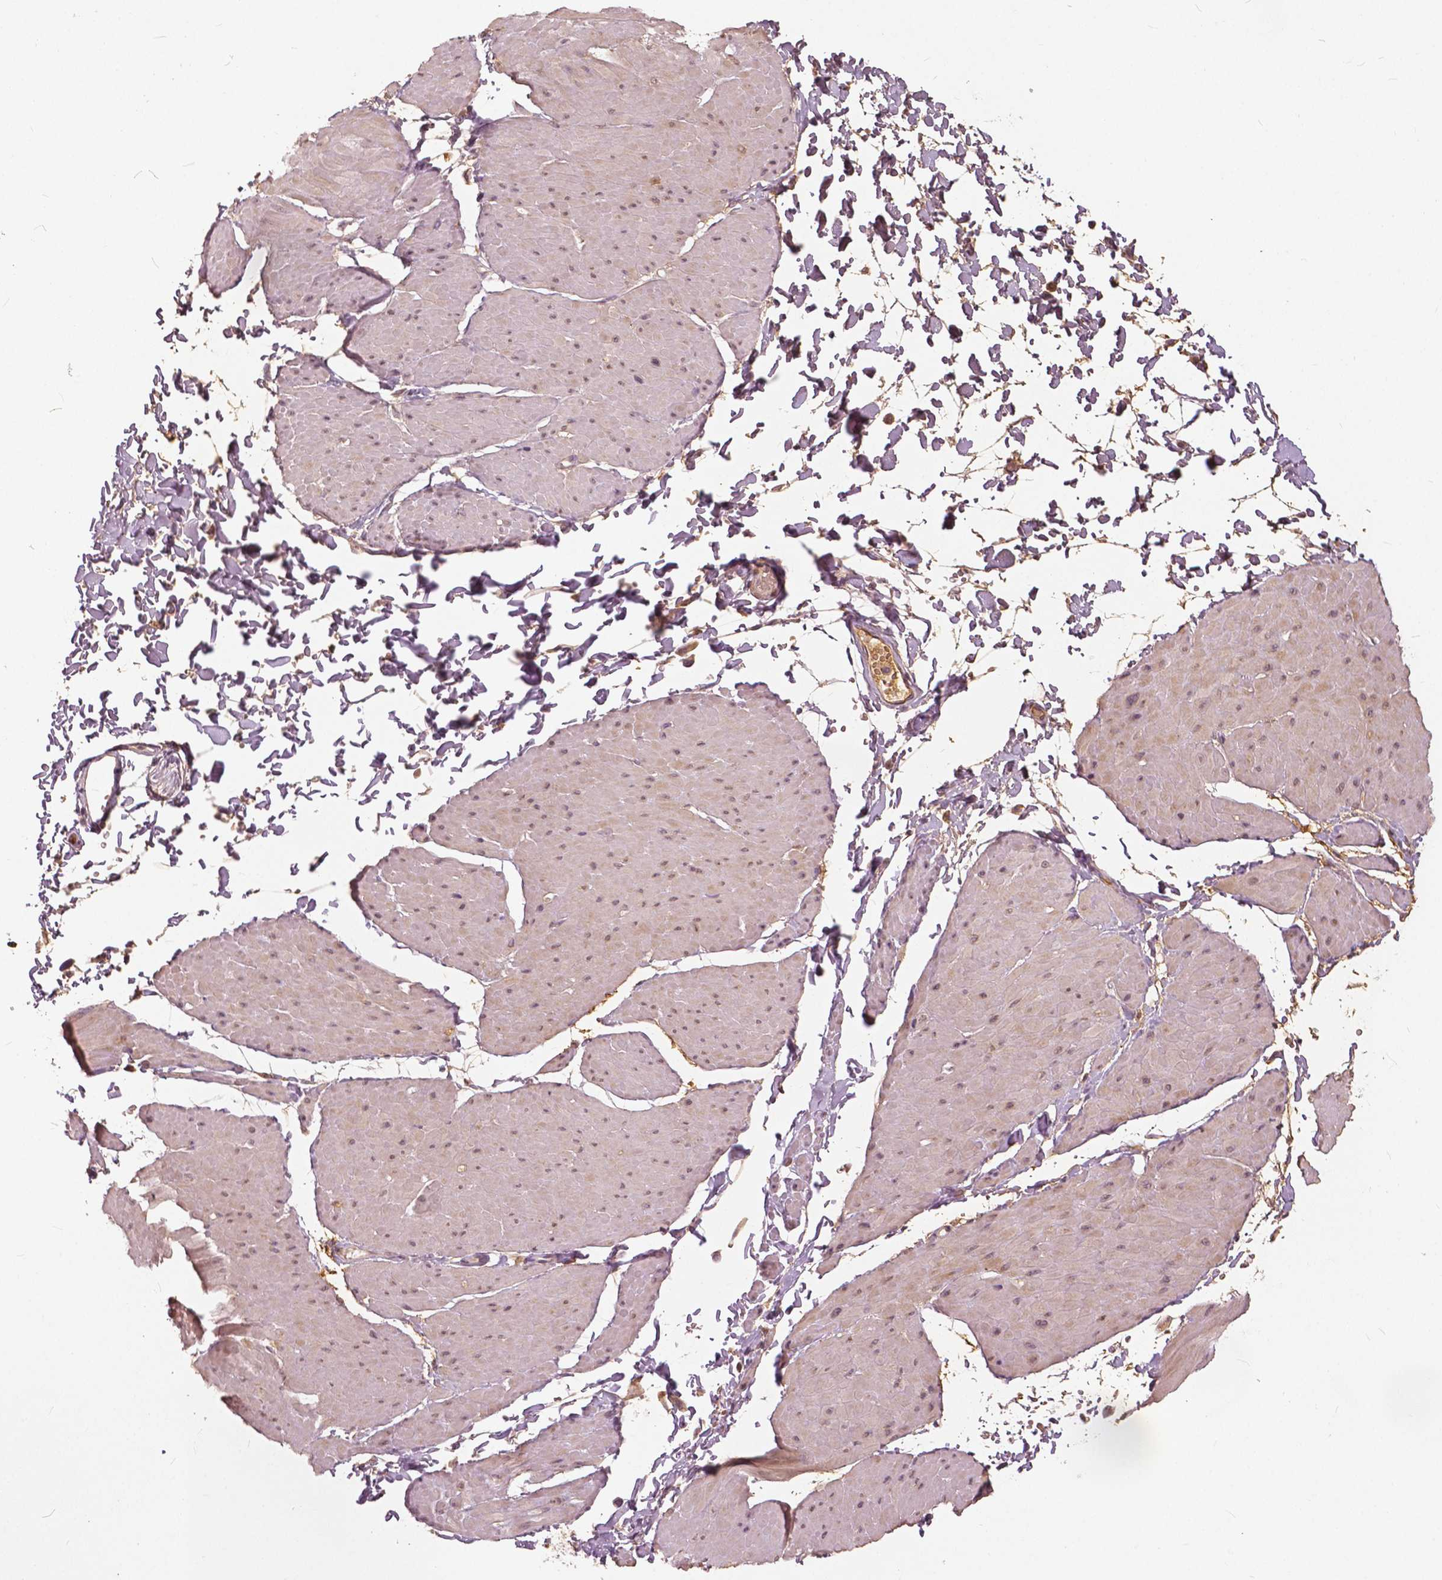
{"staining": {"intensity": "weak", "quantity": "25%-75%", "location": "cytoplasmic/membranous"}, "tissue": "adipose tissue", "cell_type": "Adipocytes", "image_type": "normal", "snomed": [{"axis": "morphology", "description": "Normal tissue, NOS"}, {"axis": "topography", "description": "Smooth muscle"}, {"axis": "topography", "description": "Peripheral nerve tissue"}], "caption": "High-power microscopy captured an immunohistochemistry image of unremarkable adipose tissue, revealing weak cytoplasmic/membranous positivity in about 25%-75% of adipocytes. Ihc stains the protein of interest in brown and the nuclei are stained blue.", "gene": "ANGPTL4", "patient": {"sex": "male", "age": 58}}